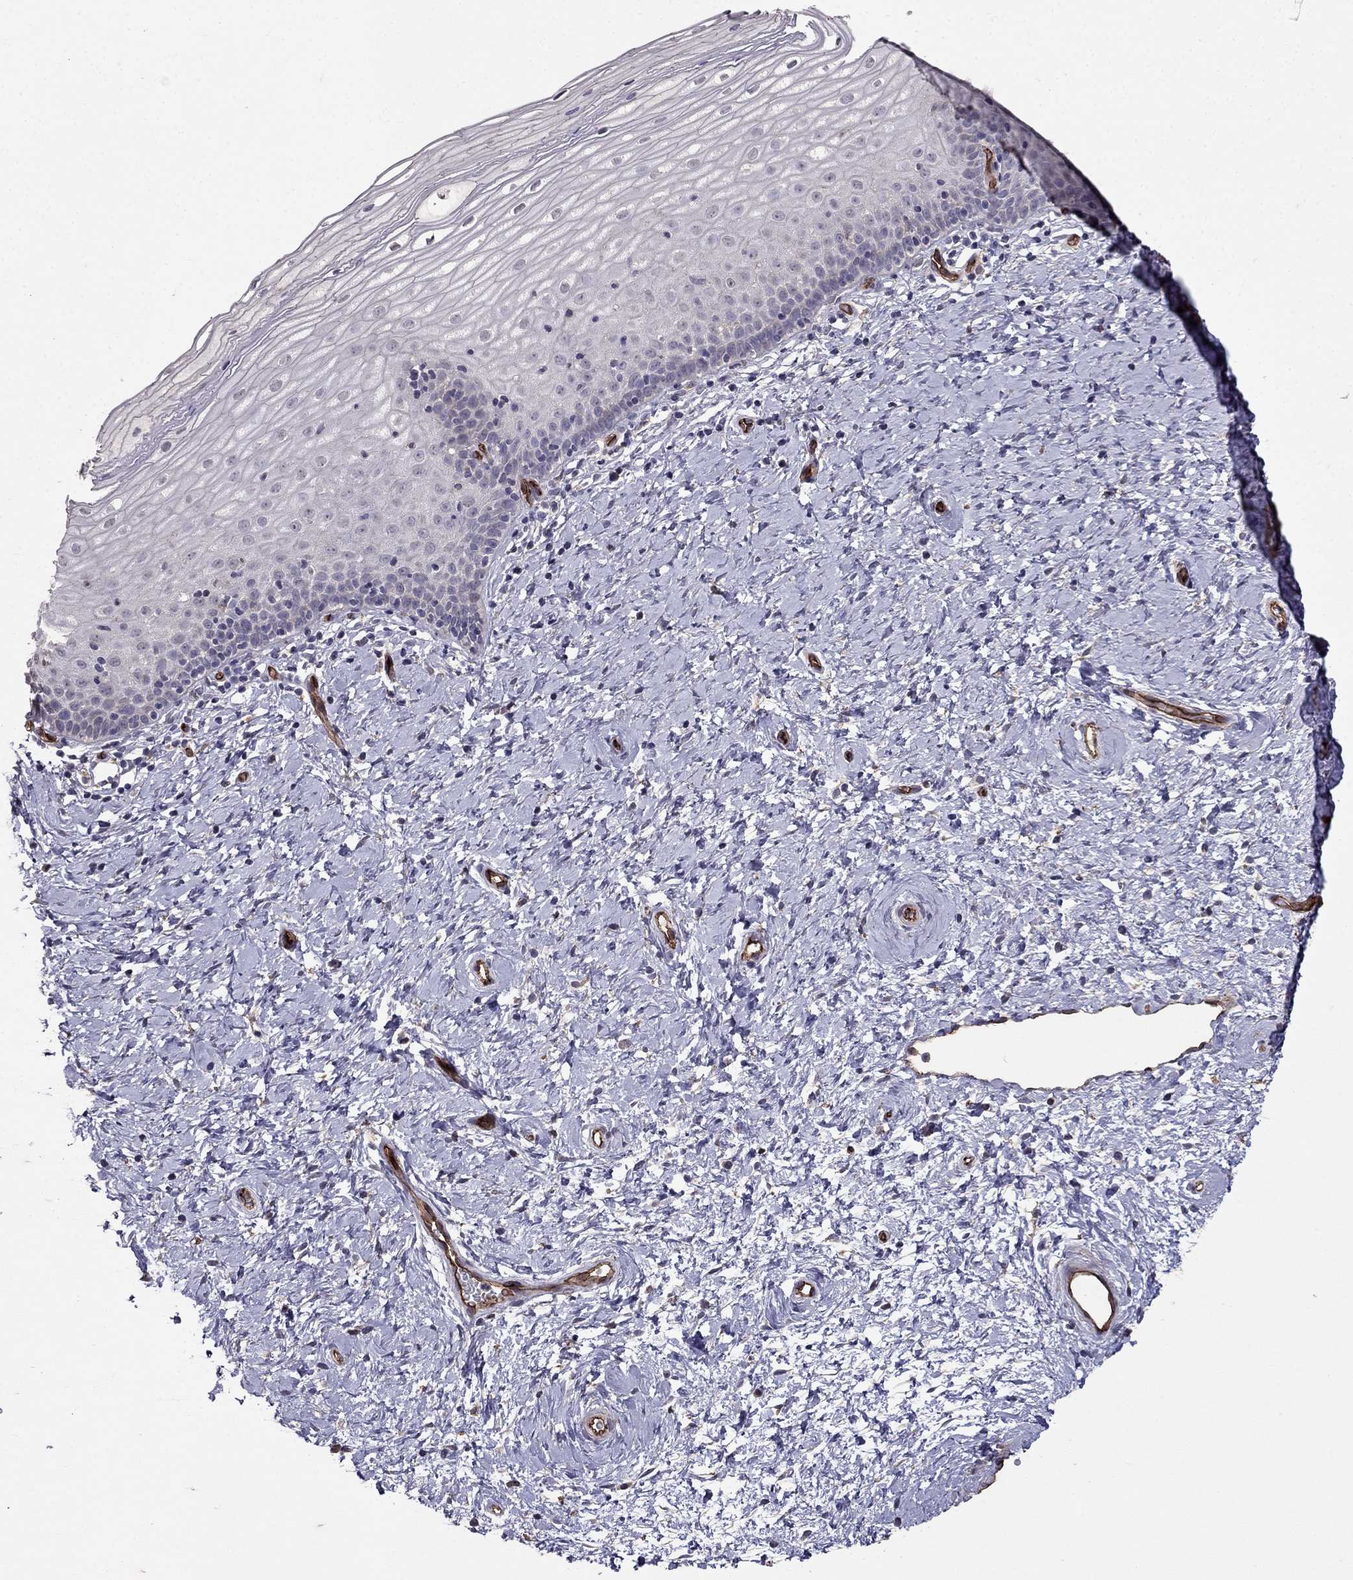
{"staining": {"intensity": "negative", "quantity": "none", "location": "none"}, "tissue": "cervix", "cell_type": "Glandular cells", "image_type": "normal", "snomed": [{"axis": "morphology", "description": "Normal tissue, NOS"}, {"axis": "topography", "description": "Cervix"}], "caption": "A micrograph of human cervix is negative for staining in glandular cells. The staining is performed using DAB (3,3'-diaminobenzidine) brown chromogen with nuclei counter-stained in using hematoxylin.", "gene": "RASIP1", "patient": {"sex": "female", "age": 37}}